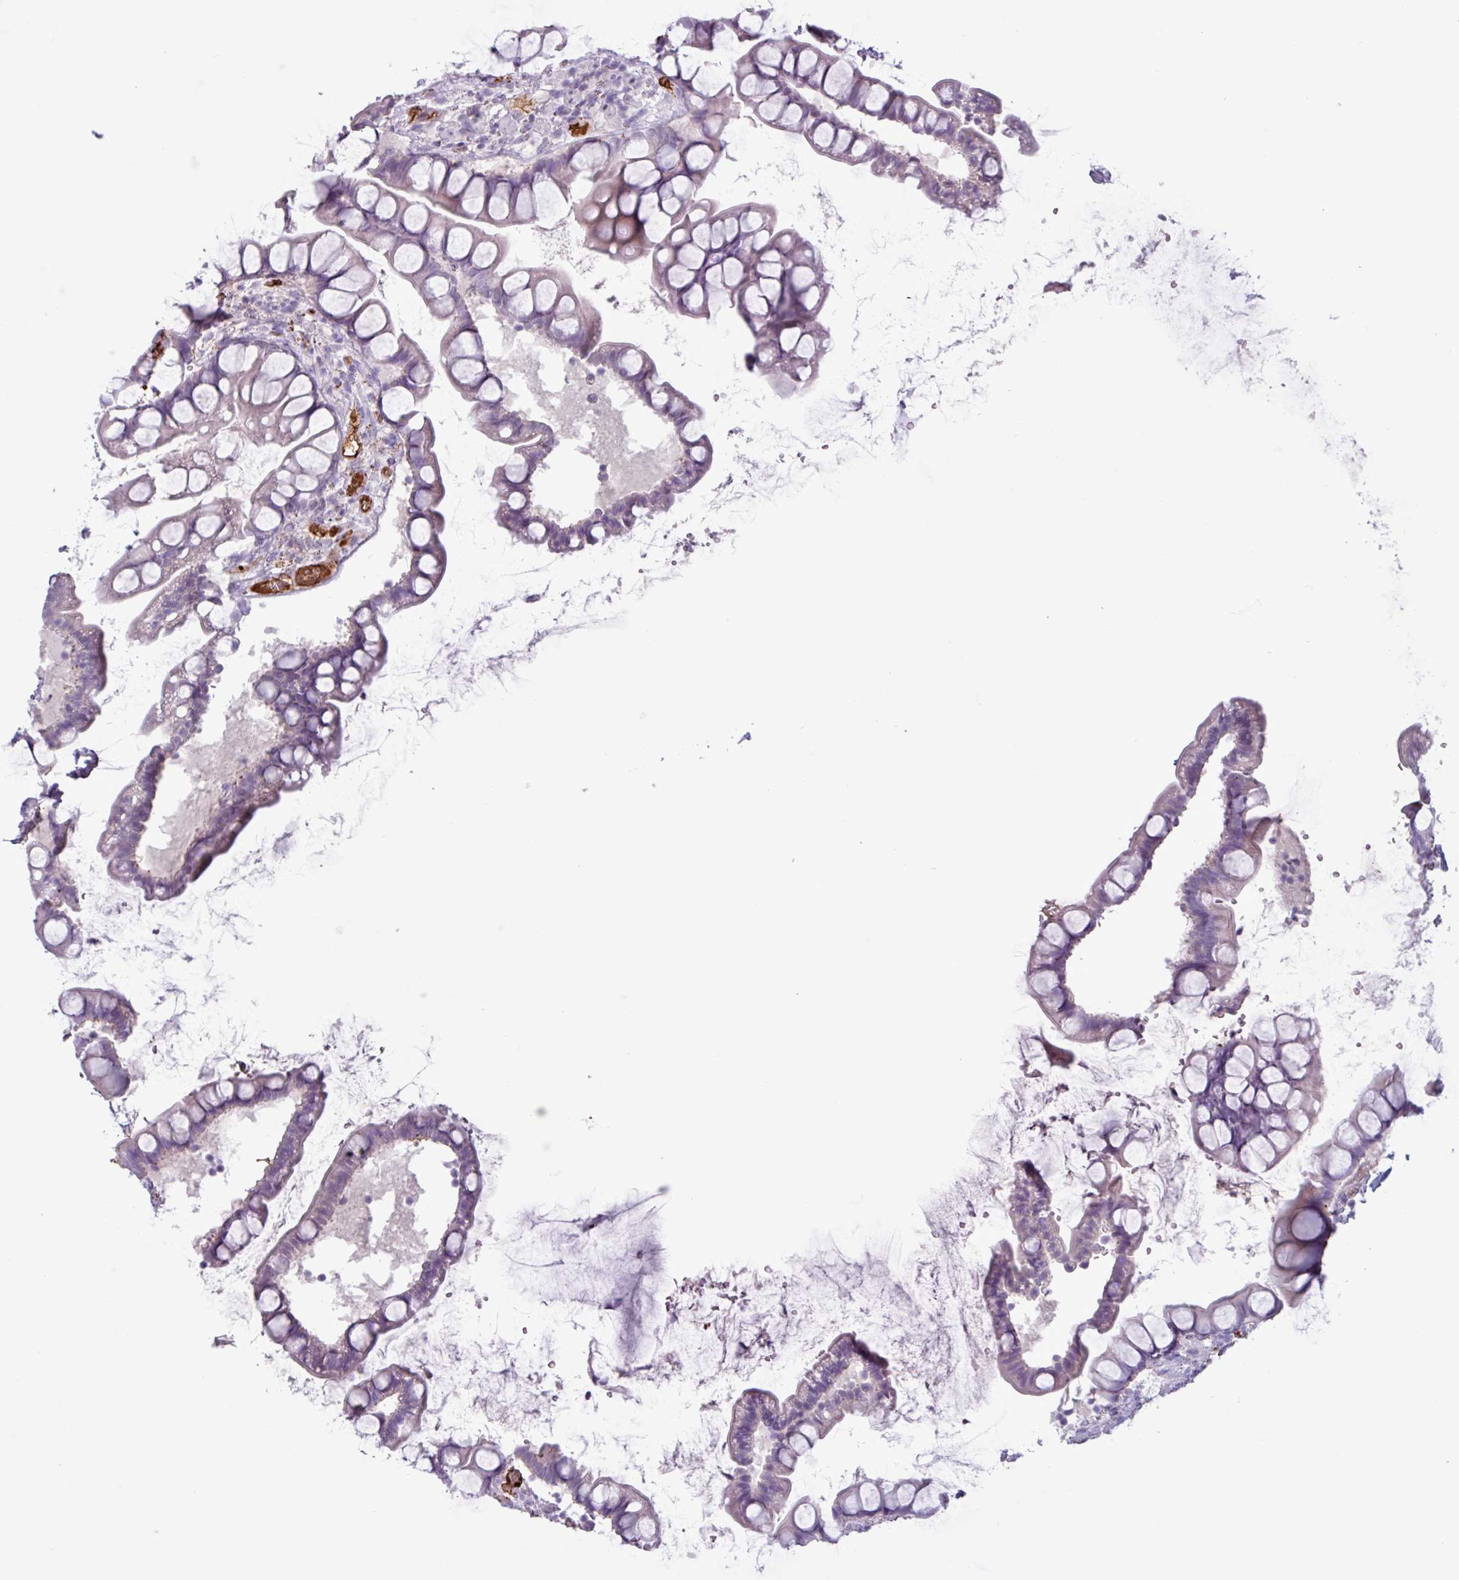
{"staining": {"intensity": "strong", "quantity": "25%-75%", "location": "cytoplasmic/membranous"}, "tissue": "small intestine", "cell_type": "Glandular cells", "image_type": "normal", "snomed": [{"axis": "morphology", "description": "Normal tissue, NOS"}, {"axis": "topography", "description": "Small intestine"}], "caption": "Protein expression analysis of benign small intestine shows strong cytoplasmic/membranous positivity in approximately 25%-75% of glandular cells. (DAB (3,3'-diaminobenzidine) = brown stain, brightfield microscopy at high magnification).", "gene": "PLIN2", "patient": {"sex": "male", "age": 70}}